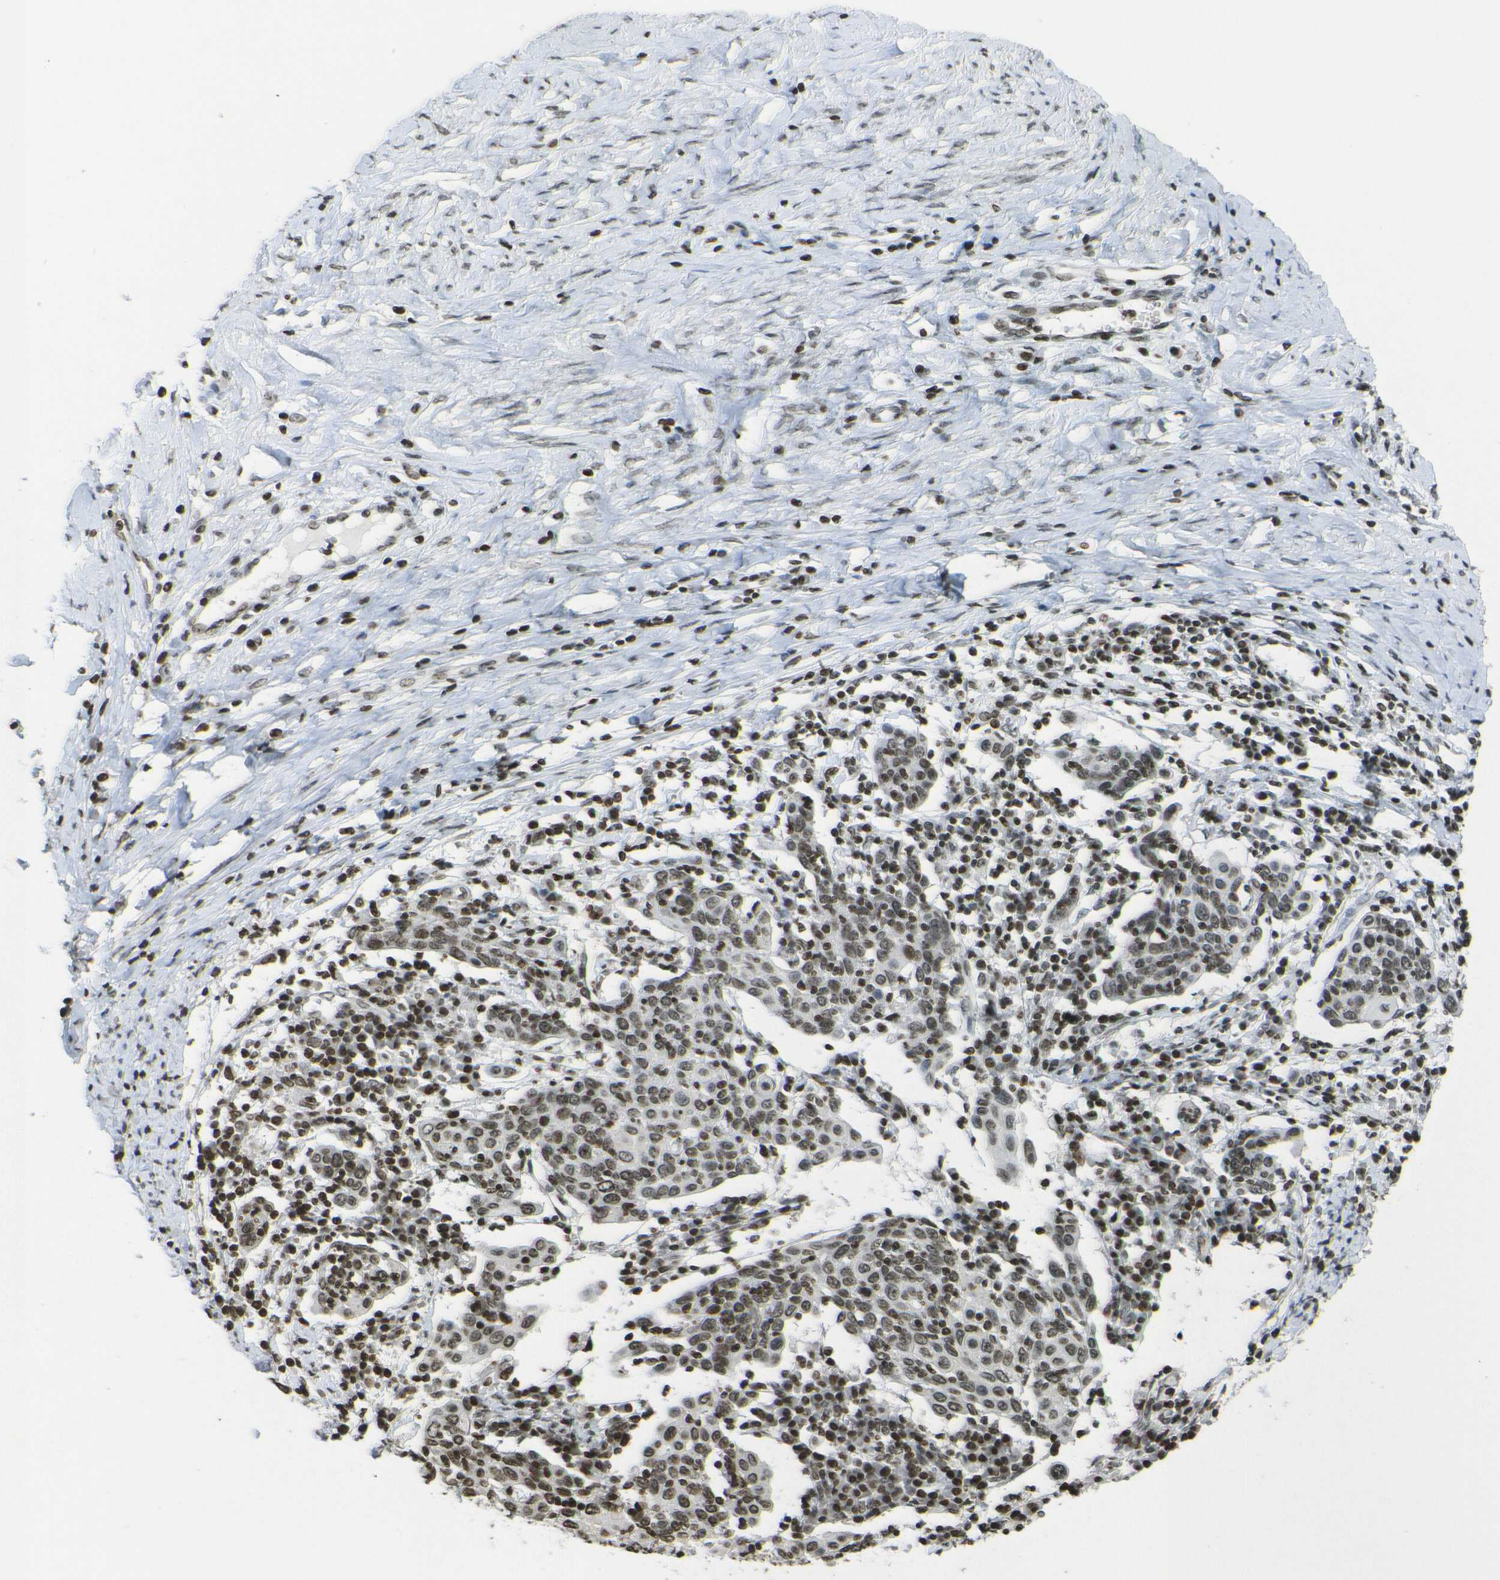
{"staining": {"intensity": "moderate", "quantity": ">75%", "location": "nuclear"}, "tissue": "cervical cancer", "cell_type": "Tumor cells", "image_type": "cancer", "snomed": [{"axis": "morphology", "description": "Squamous cell carcinoma, NOS"}, {"axis": "topography", "description": "Cervix"}], "caption": "IHC (DAB) staining of cervical squamous cell carcinoma displays moderate nuclear protein staining in about >75% of tumor cells.", "gene": "H4C16", "patient": {"sex": "female", "age": 40}}